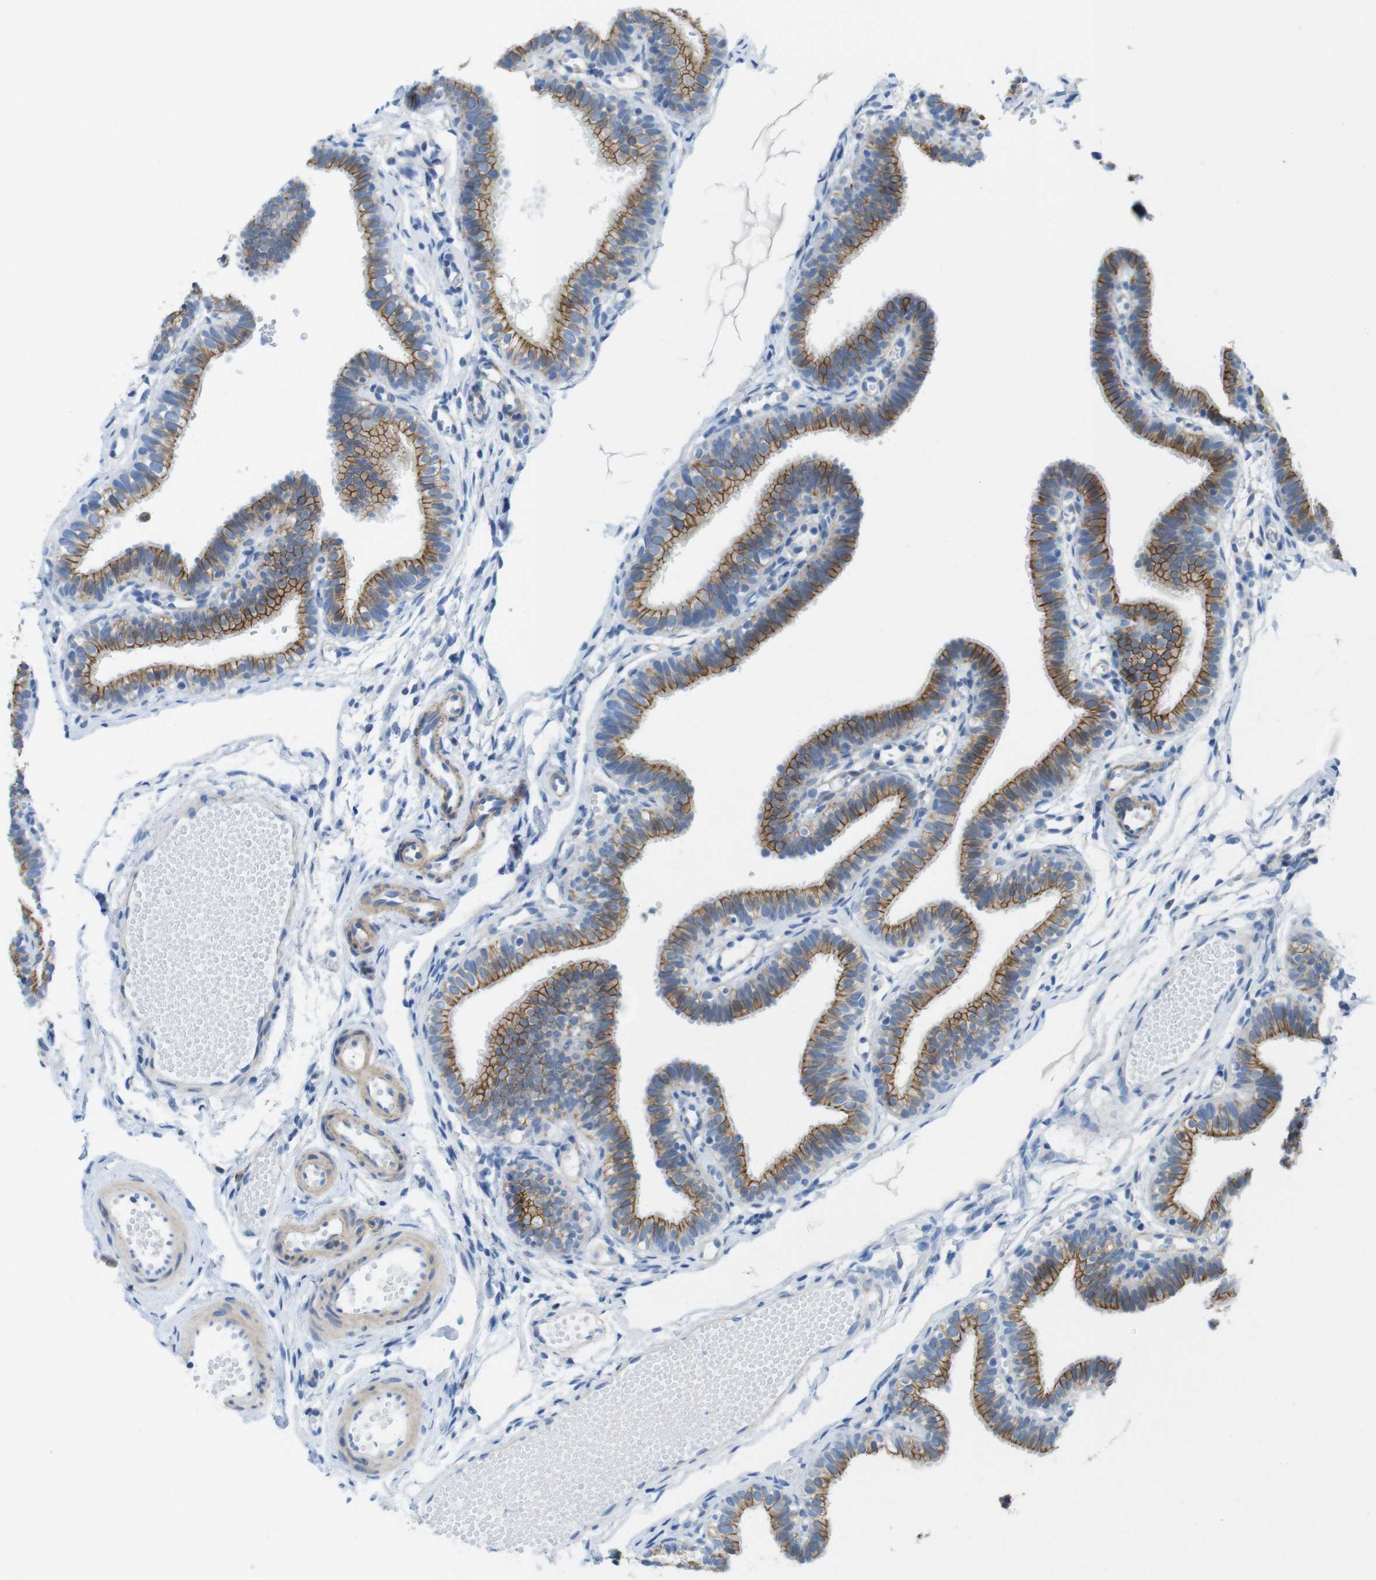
{"staining": {"intensity": "moderate", "quantity": ">75%", "location": "cytoplasmic/membranous"}, "tissue": "fallopian tube", "cell_type": "Glandular cells", "image_type": "normal", "snomed": [{"axis": "morphology", "description": "Normal tissue, NOS"}, {"axis": "topography", "description": "Fallopian tube"}, {"axis": "topography", "description": "Placenta"}], "caption": "IHC (DAB) staining of normal fallopian tube exhibits moderate cytoplasmic/membranous protein expression in approximately >75% of glandular cells.", "gene": "CLMN", "patient": {"sex": "female", "age": 34}}